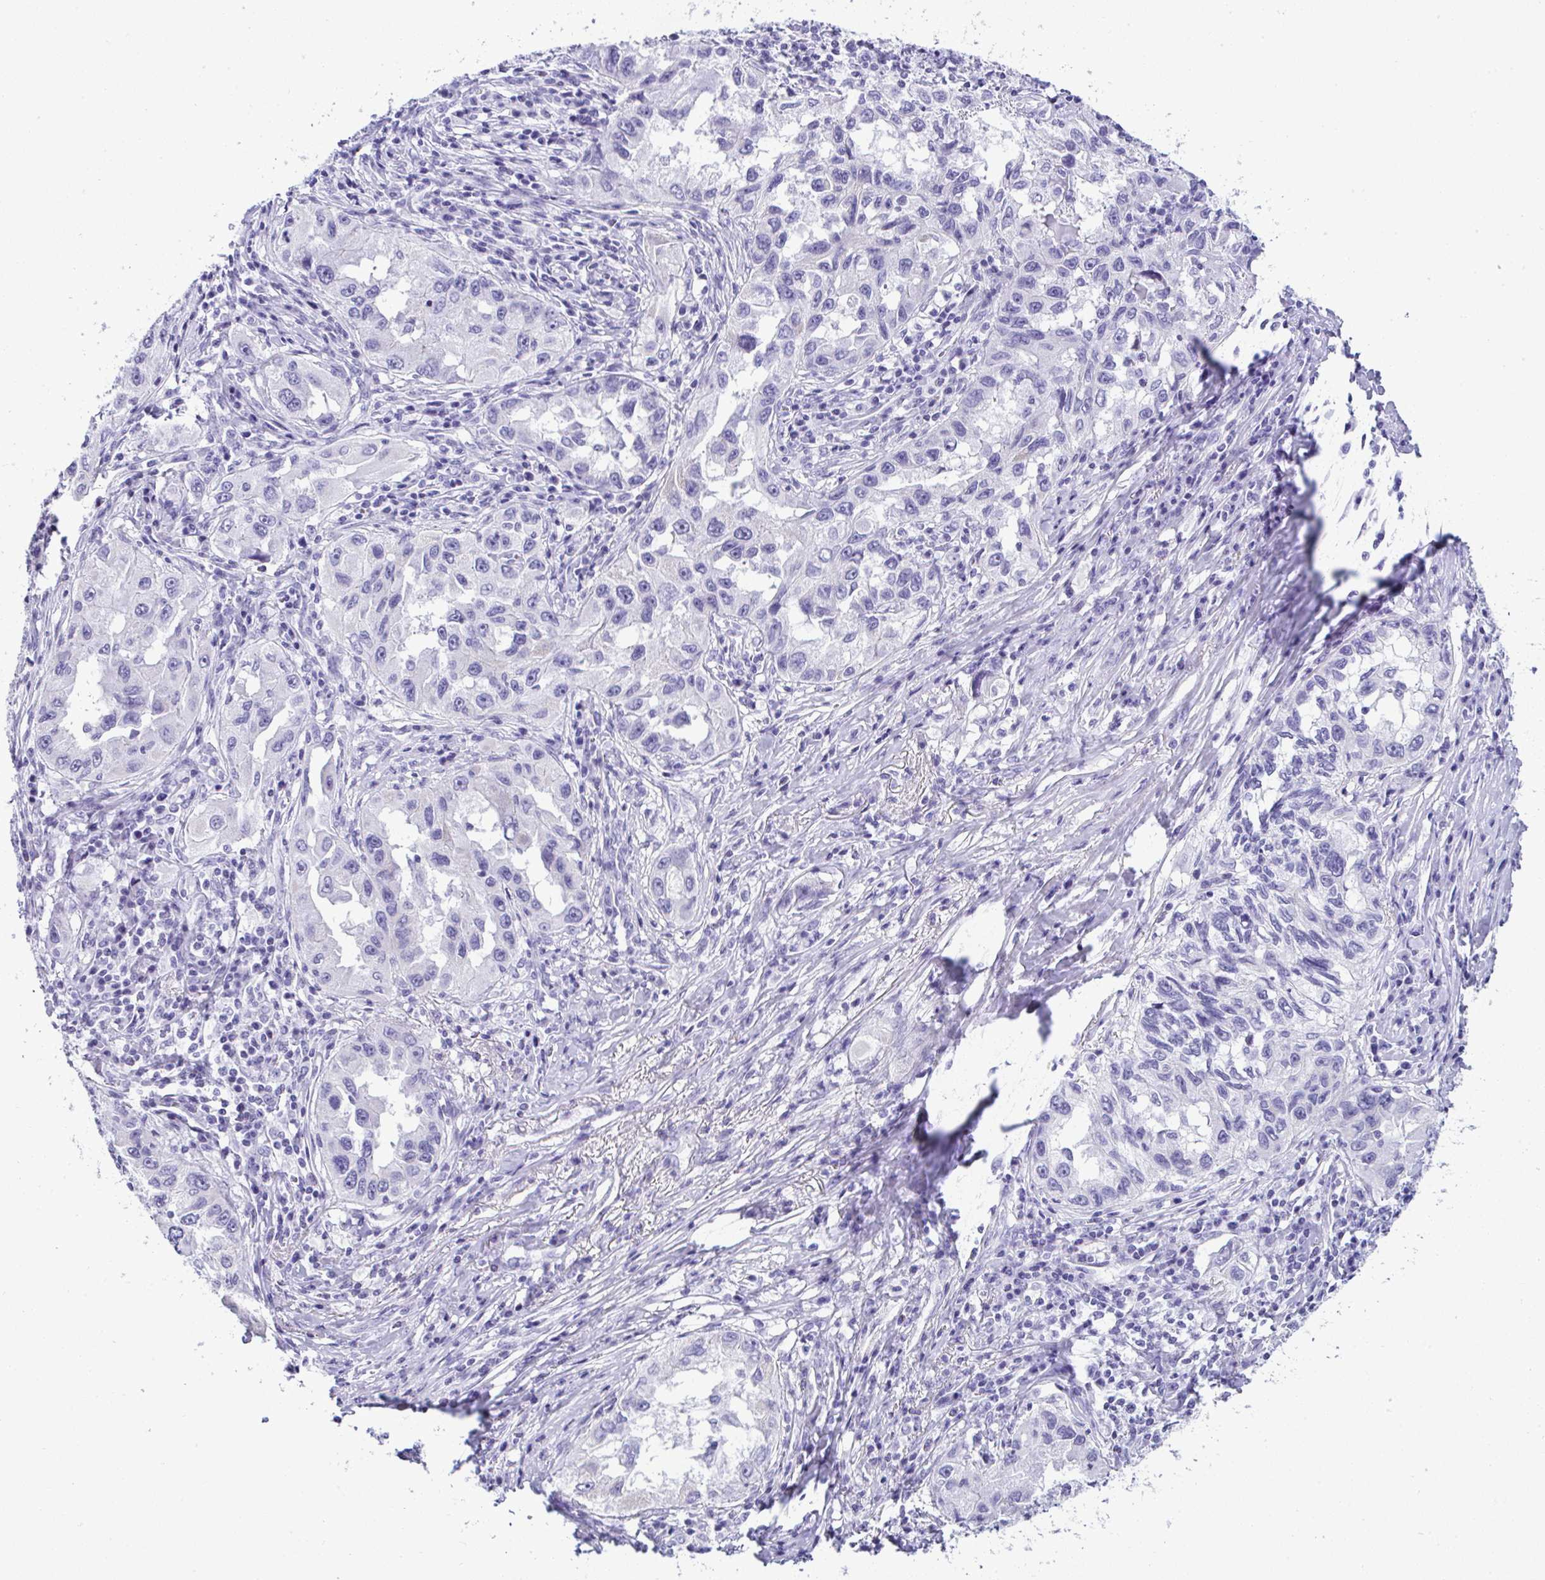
{"staining": {"intensity": "negative", "quantity": "none", "location": "none"}, "tissue": "lung cancer", "cell_type": "Tumor cells", "image_type": "cancer", "snomed": [{"axis": "morphology", "description": "Adenocarcinoma, NOS"}, {"axis": "topography", "description": "Lung"}], "caption": "A high-resolution micrograph shows immunohistochemistry staining of lung adenocarcinoma, which shows no significant staining in tumor cells.", "gene": "RNF183", "patient": {"sex": "female", "age": 73}}